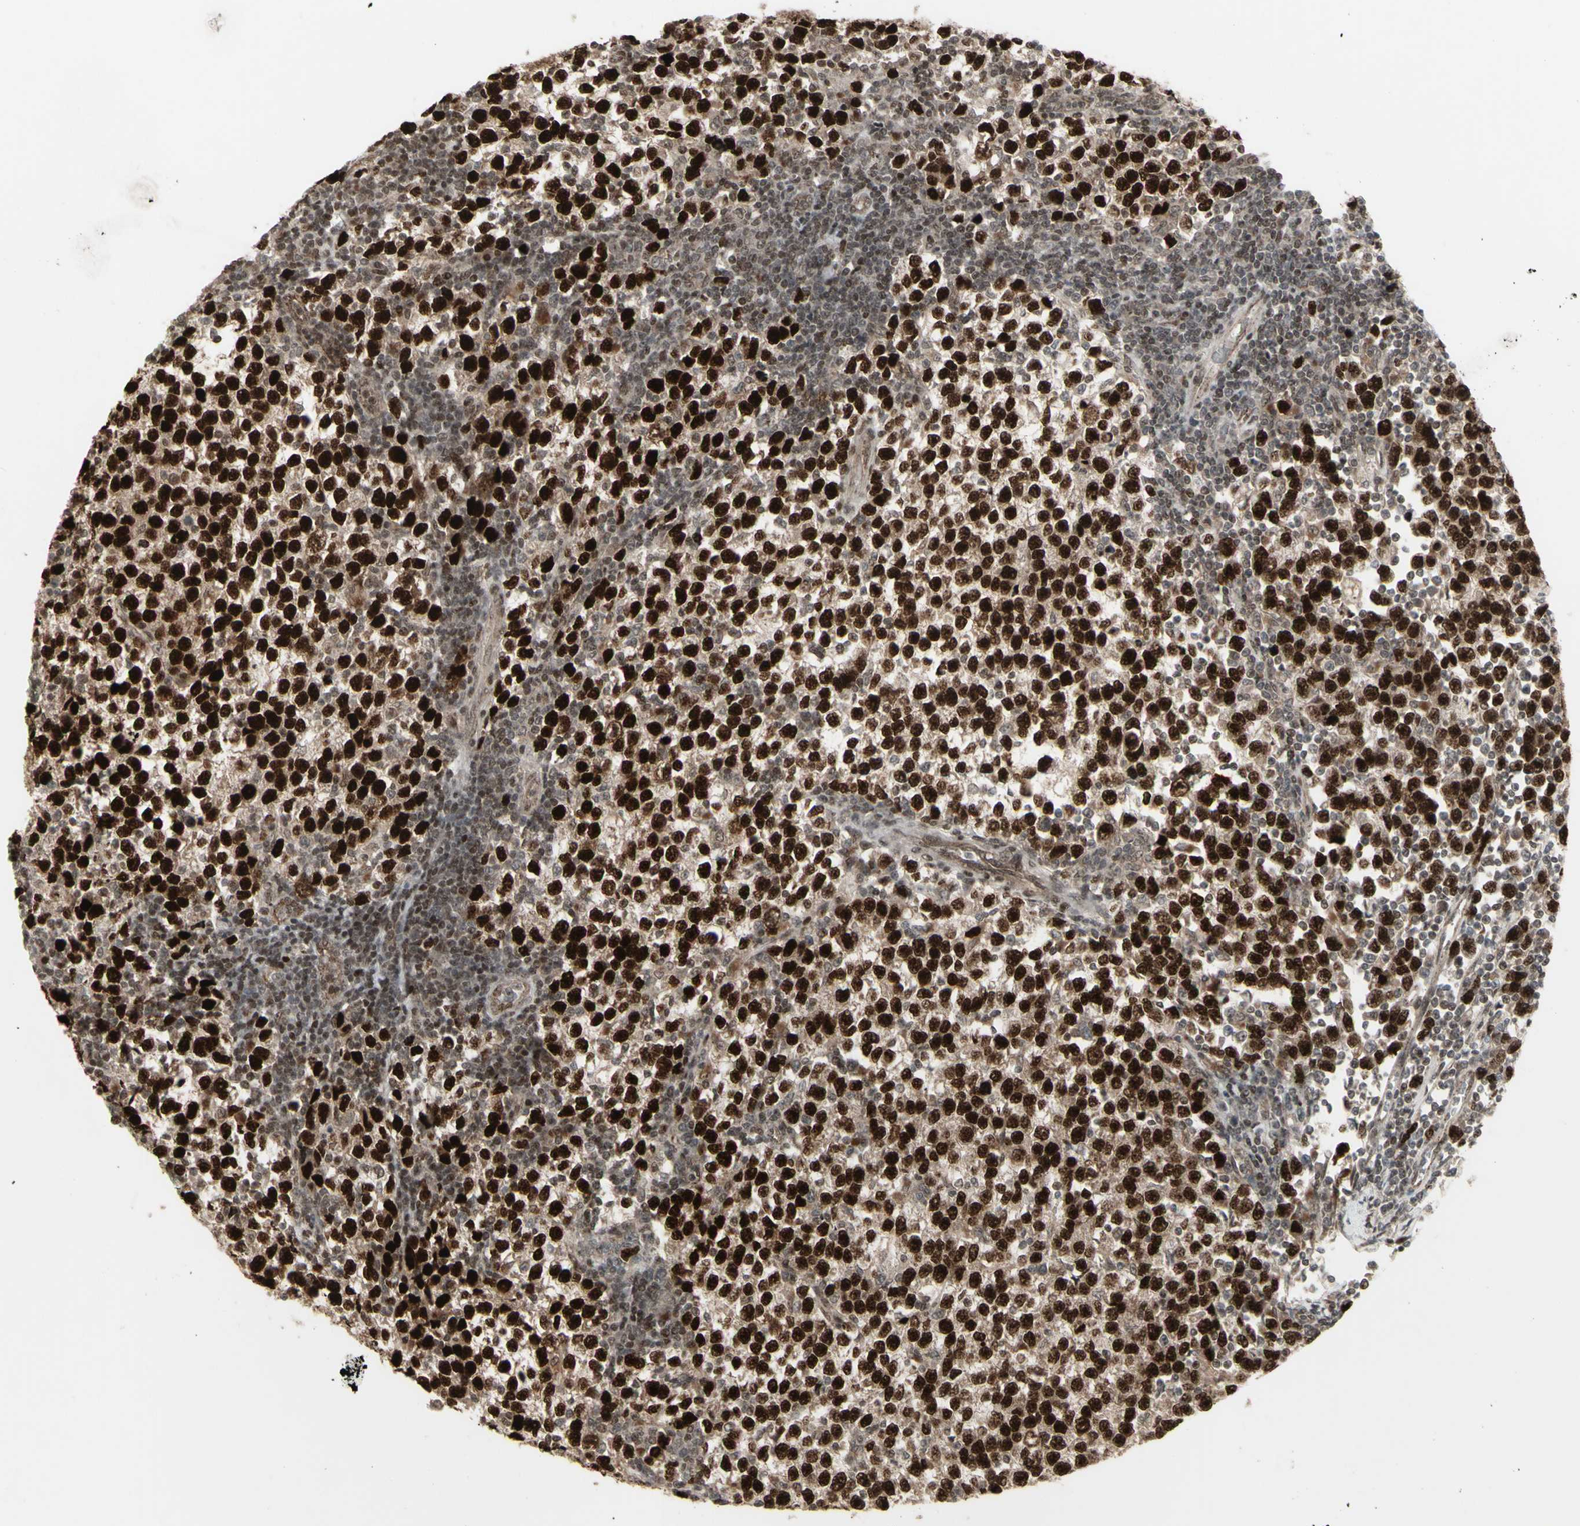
{"staining": {"intensity": "strong", "quantity": ">75%", "location": "cytoplasmic/membranous,nuclear"}, "tissue": "testis cancer", "cell_type": "Tumor cells", "image_type": "cancer", "snomed": [{"axis": "morphology", "description": "Seminoma, NOS"}, {"axis": "topography", "description": "Testis"}], "caption": "The image reveals staining of testis seminoma, revealing strong cytoplasmic/membranous and nuclear protein positivity (brown color) within tumor cells. The protein is shown in brown color, while the nuclei are stained blue.", "gene": "CBX1", "patient": {"sex": "male", "age": 43}}